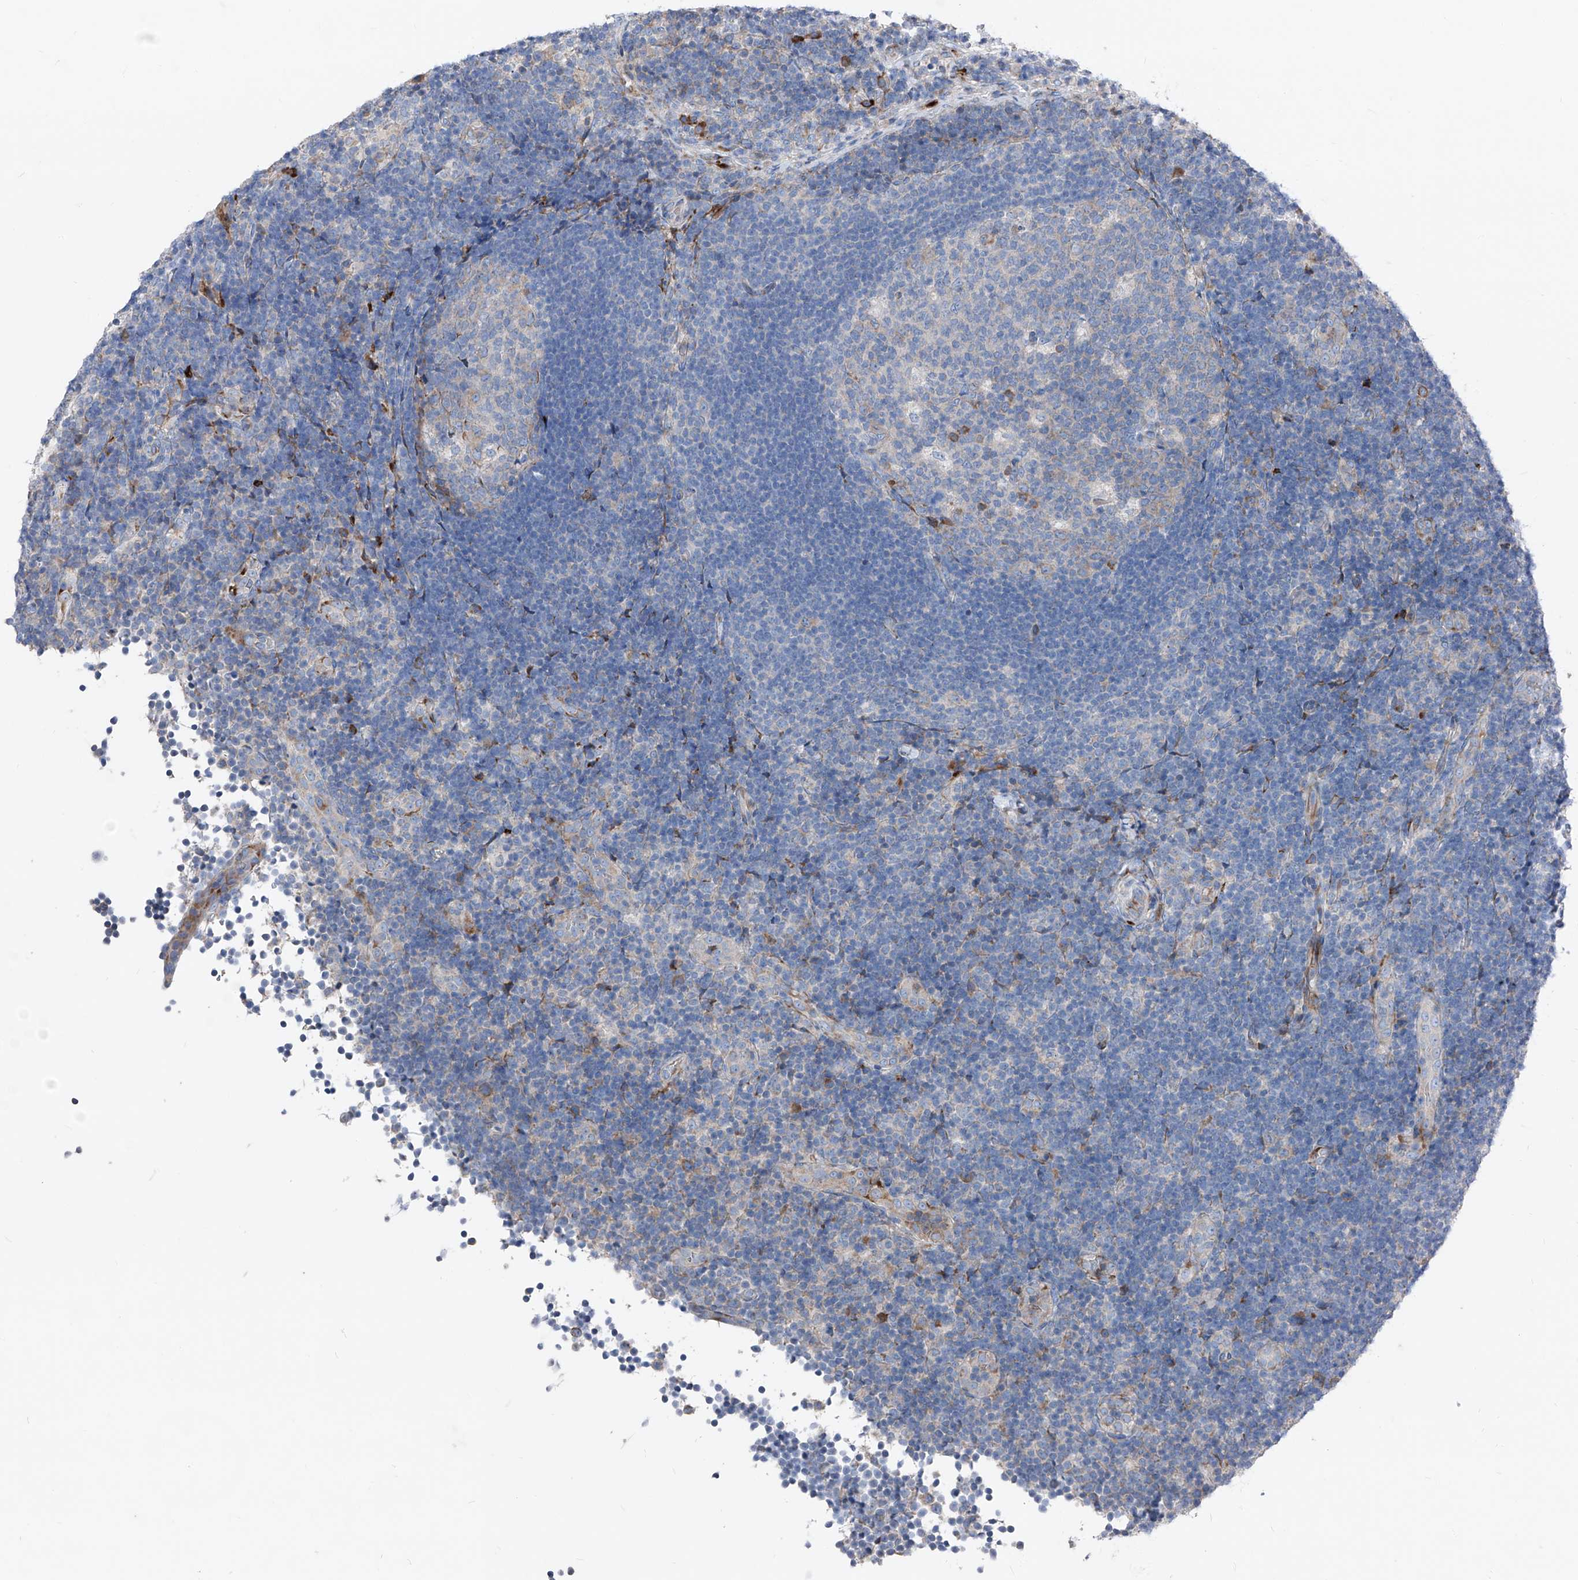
{"staining": {"intensity": "negative", "quantity": "none", "location": "none"}, "tissue": "lymph node", "cell_type": "Germinal center cells", "image_type": "normal", "snomed": [{"axis": "morphology", "description": "Normal tissue, NOS"}, {"axis": "topography", "description": "Lymph node"}], "caption": "High power microscopy micrograph of an immunohistochemistry (IHC) histopathology image of unremarkable lymph node, revealing no significant positivity in germinal center cells.", "gene": "IFI27", "patient": {"sex": "female", "age": 22}}